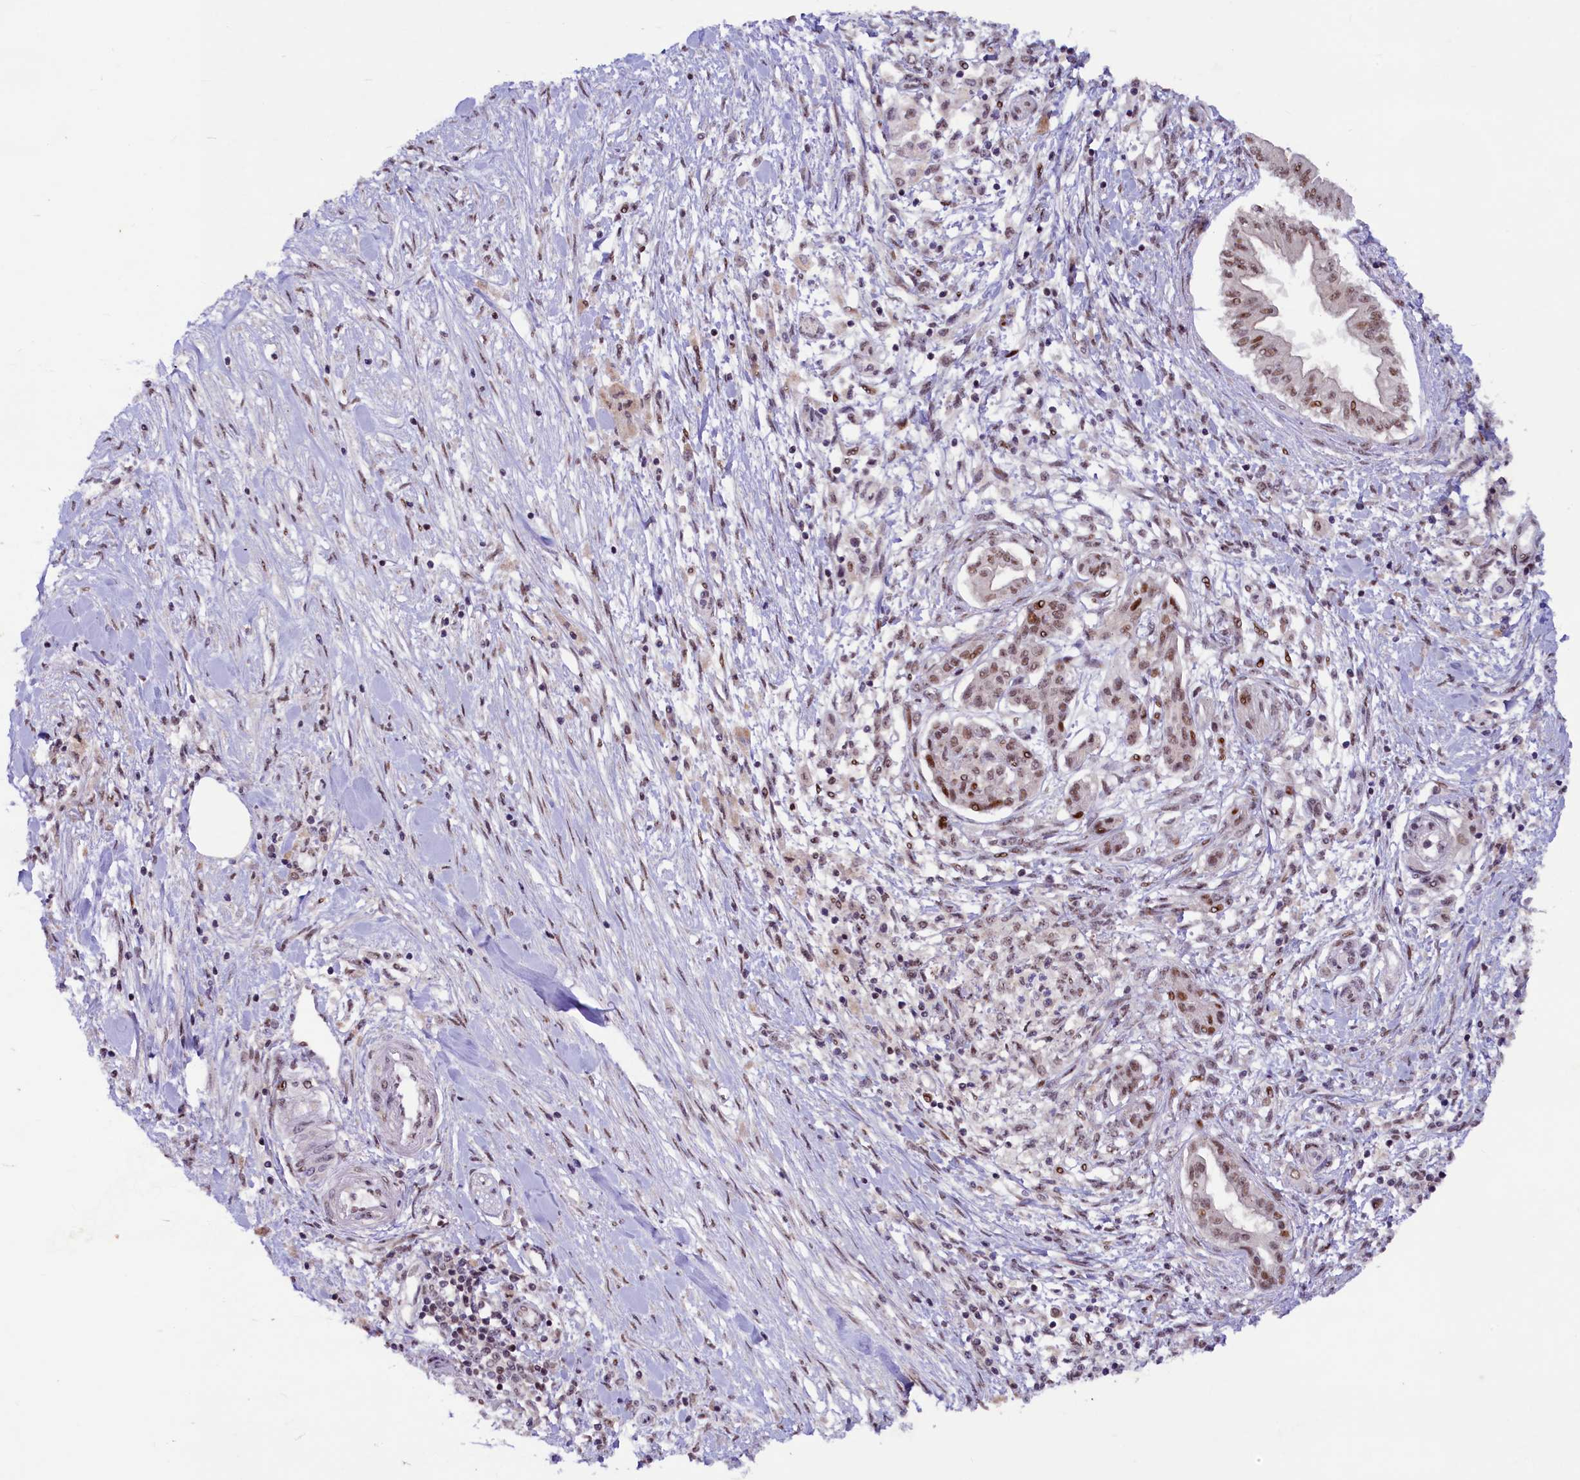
{"staining": {"intensity": "moderate", "quantity": ">75%", "location": "nuclear"}, "tissue": "pancreatic cancer", "cell_type": "Tumor cells", "image_type": "cancer", "snomed": [{"axis": "morphology", "description": "Adenocarcinoma, NOS"}, {"axis": "topography", "description": "Pancreas"}], "caption": "Immunohistochemistry micrograph of neoplastic tissue: pancreatic cancer stained using immunohistochemistry (IHC) displays medium levels of moderate protein expression localized specifically in the nuclear of tumor cells, appearing as a nuclear brown color.", "gene": "ANKS3", "patient": {"sex": "female", "age": 50}}